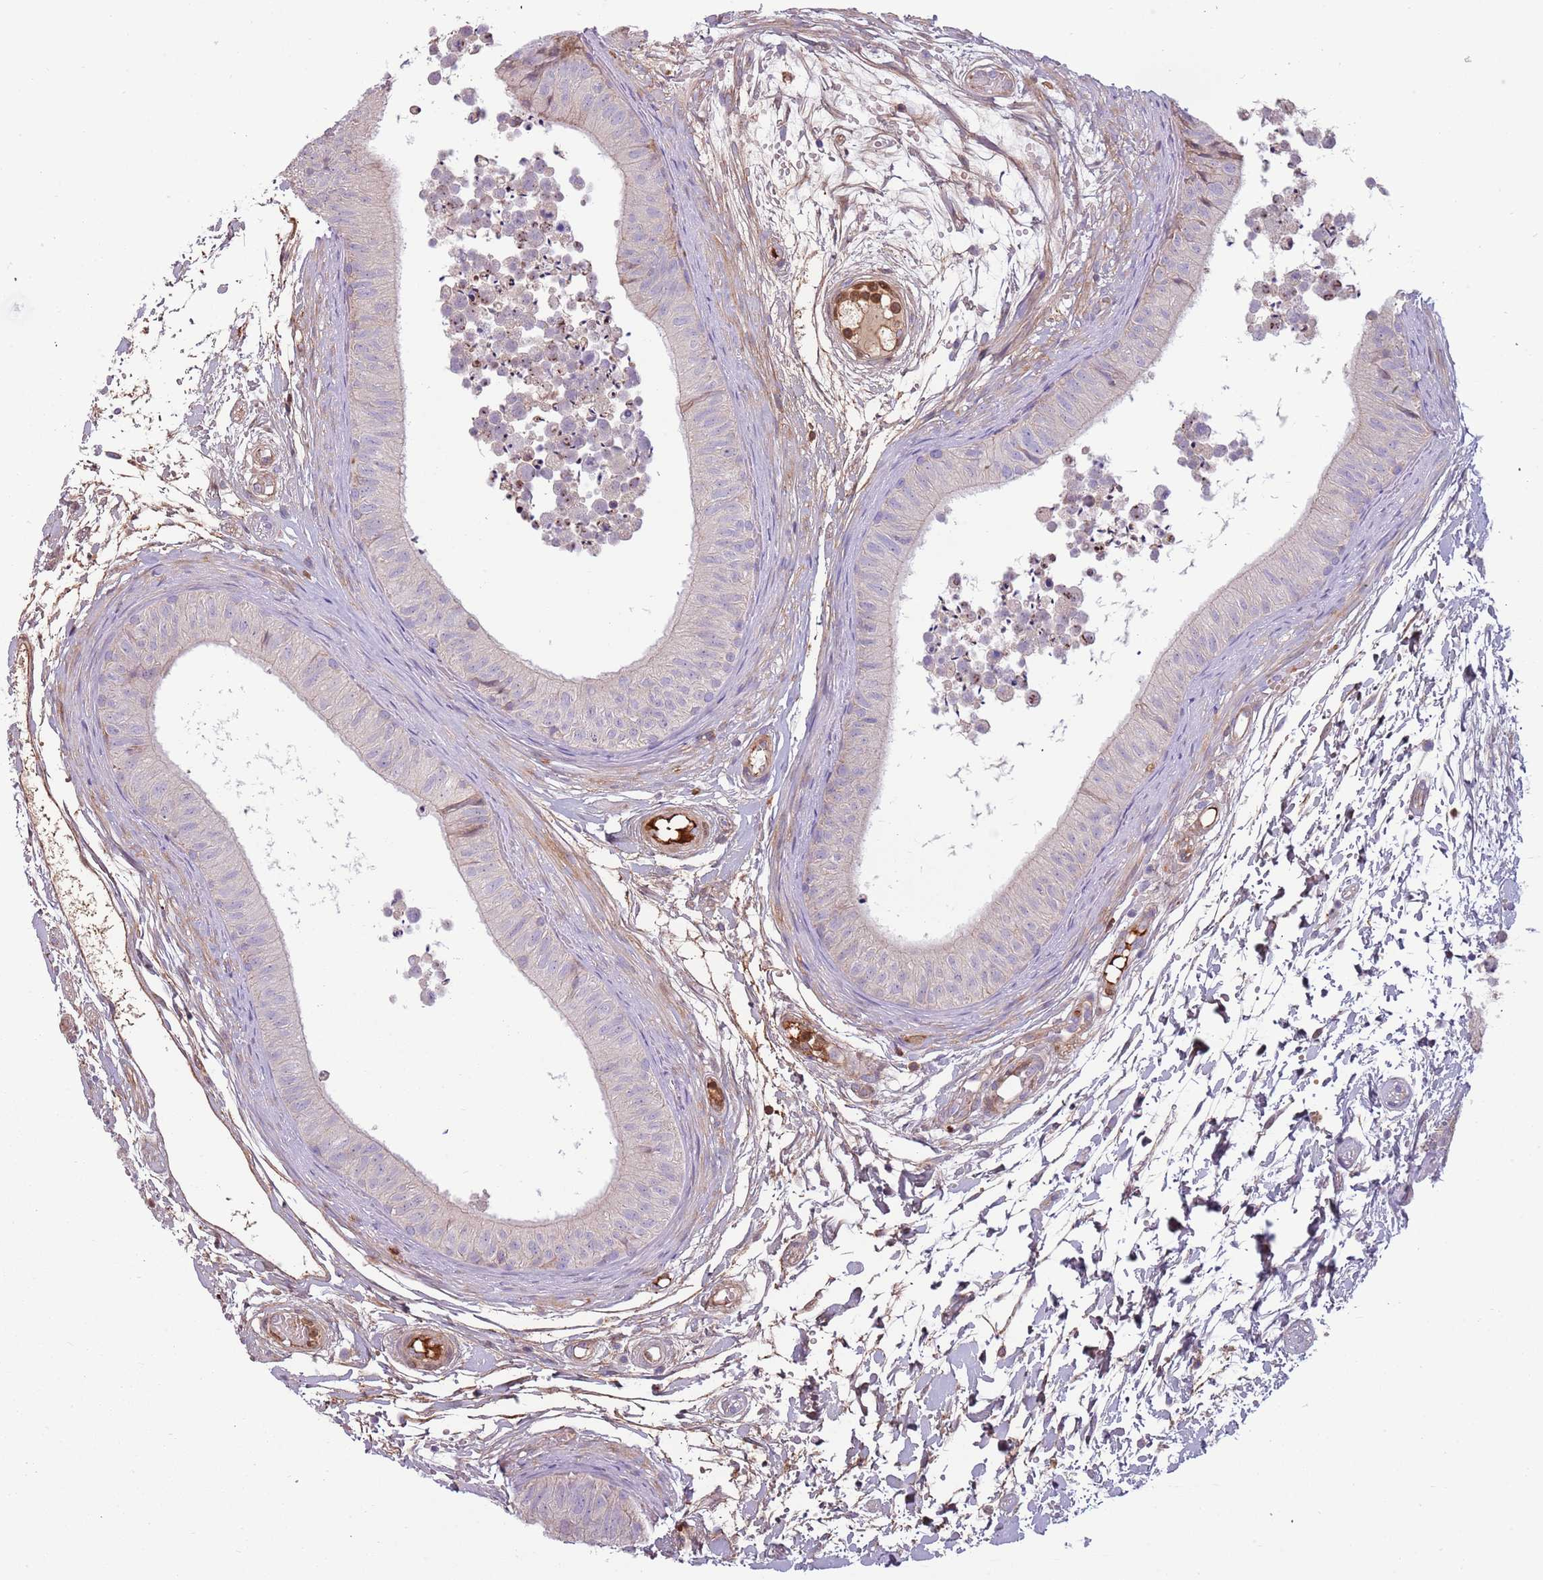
{"staining": {"intensity": "negative", "quantity": "none", "location": "none"}, "tissue": "epididymis", "cell_type": "Glandular cells", "image_type": "normal", "snomed": [{"axis": "morphology", "description": "Normal tissue, NOS"}, {"axis": "topography", "description": "Epididymis"}], "caption": "DAB immunohistochemical staining of normal human epididymis displays no significant positivity in glandular cells.", "gene": "NADK", "patient": {"sex": "male", "age": 15}}